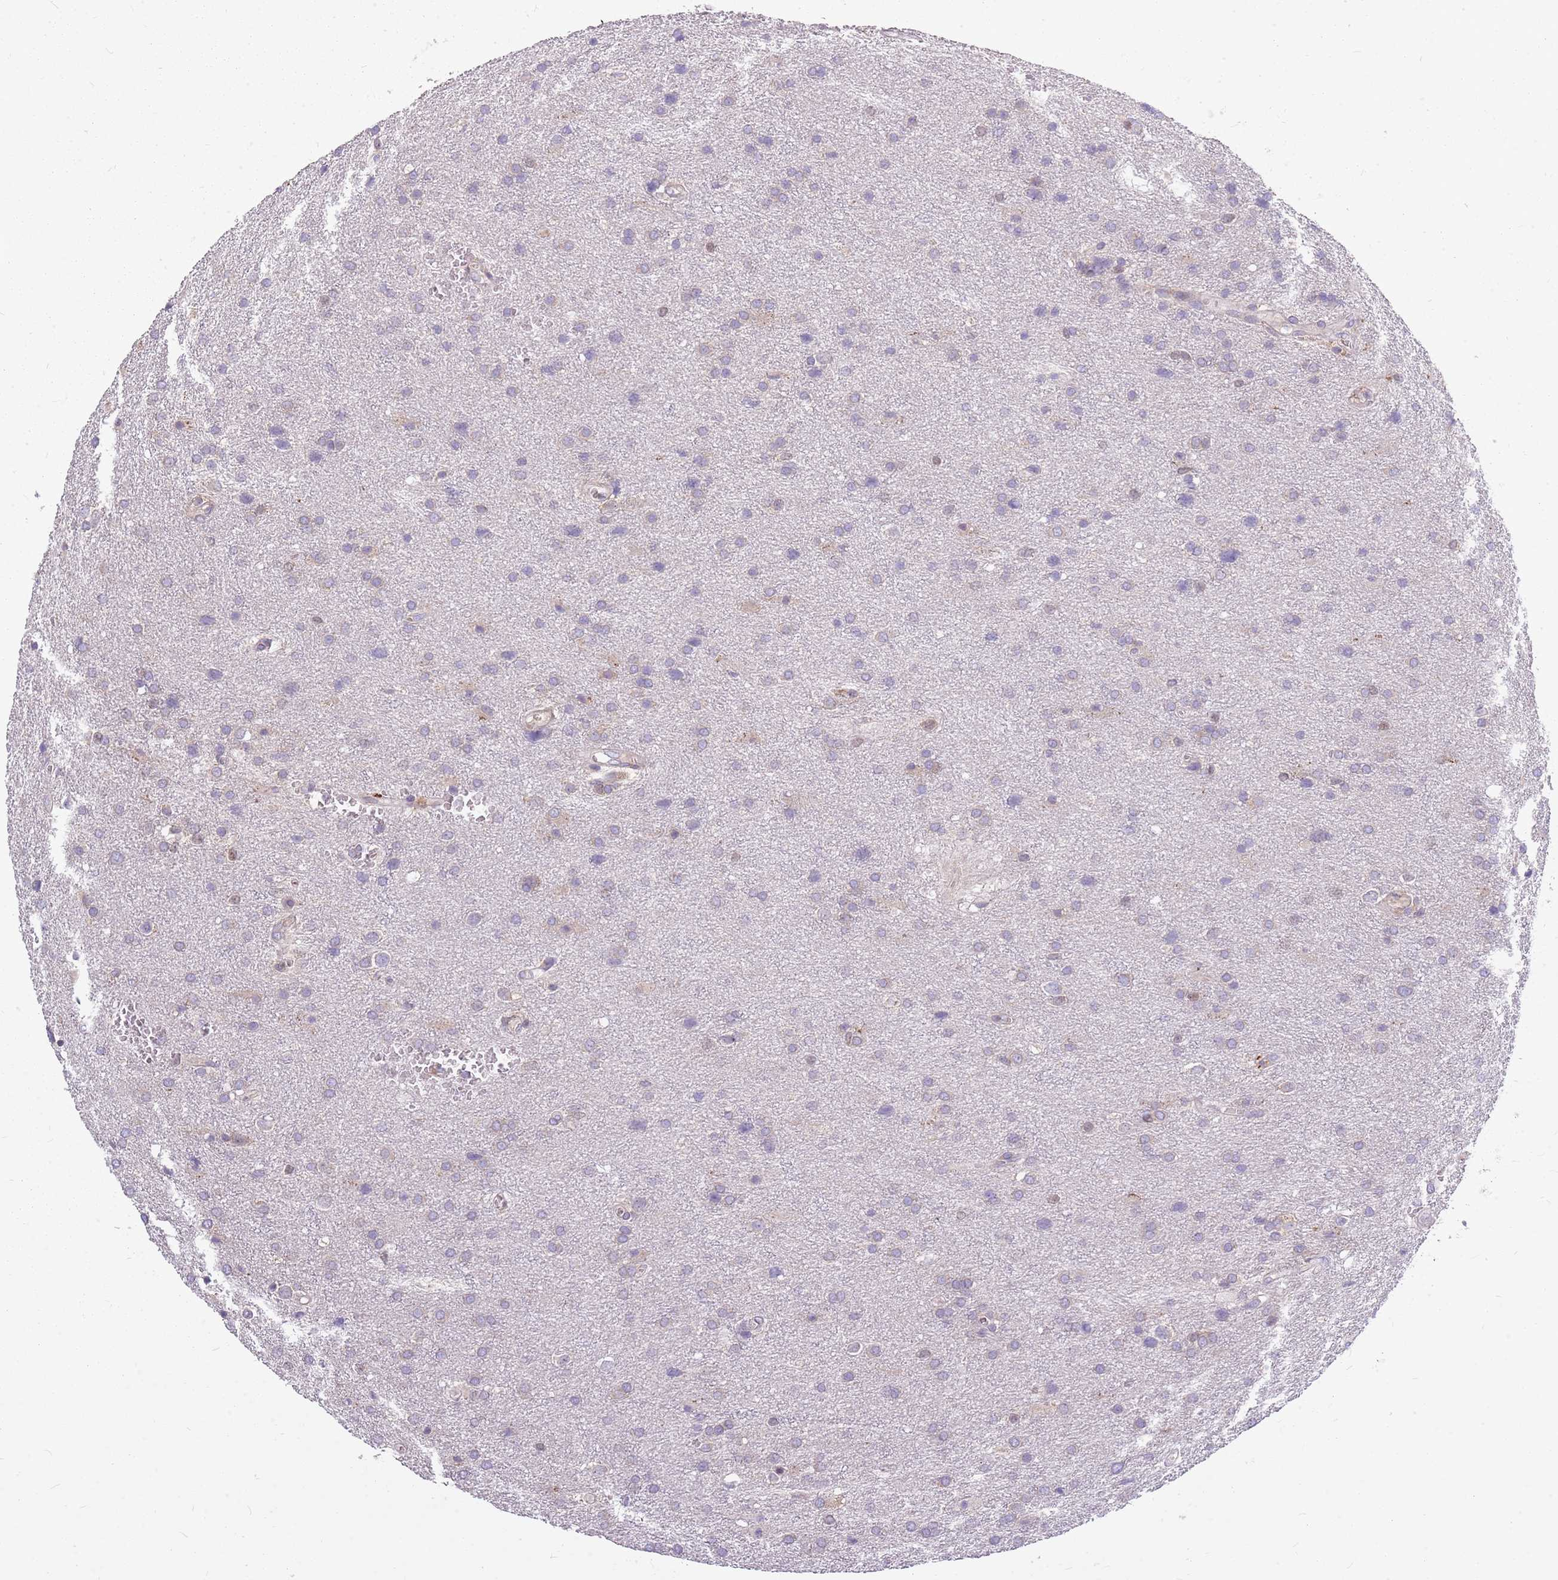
{"staining": {"intensity": "negative", "quantity": "none", "location": "none"}, "tissue": "glioma", "cell_type": "Tumor cells", "image_type": "cancer", "snomed": [{"axis": "morphology", "description": "Glioma, malignant, Low grade"}, {"axis": "topography", "description": "Brain"}], "caption": "High magnification brightfield microscopy of low-grade glioma (malignant) stained with DAB (3,3'-diaminobenzidine) (brown) and counterstained with hematoxylin (blue): tumor cells show no significant positivity.", "gene": "PPP1R27", "patient": {"sex": "female", "age": 32}}